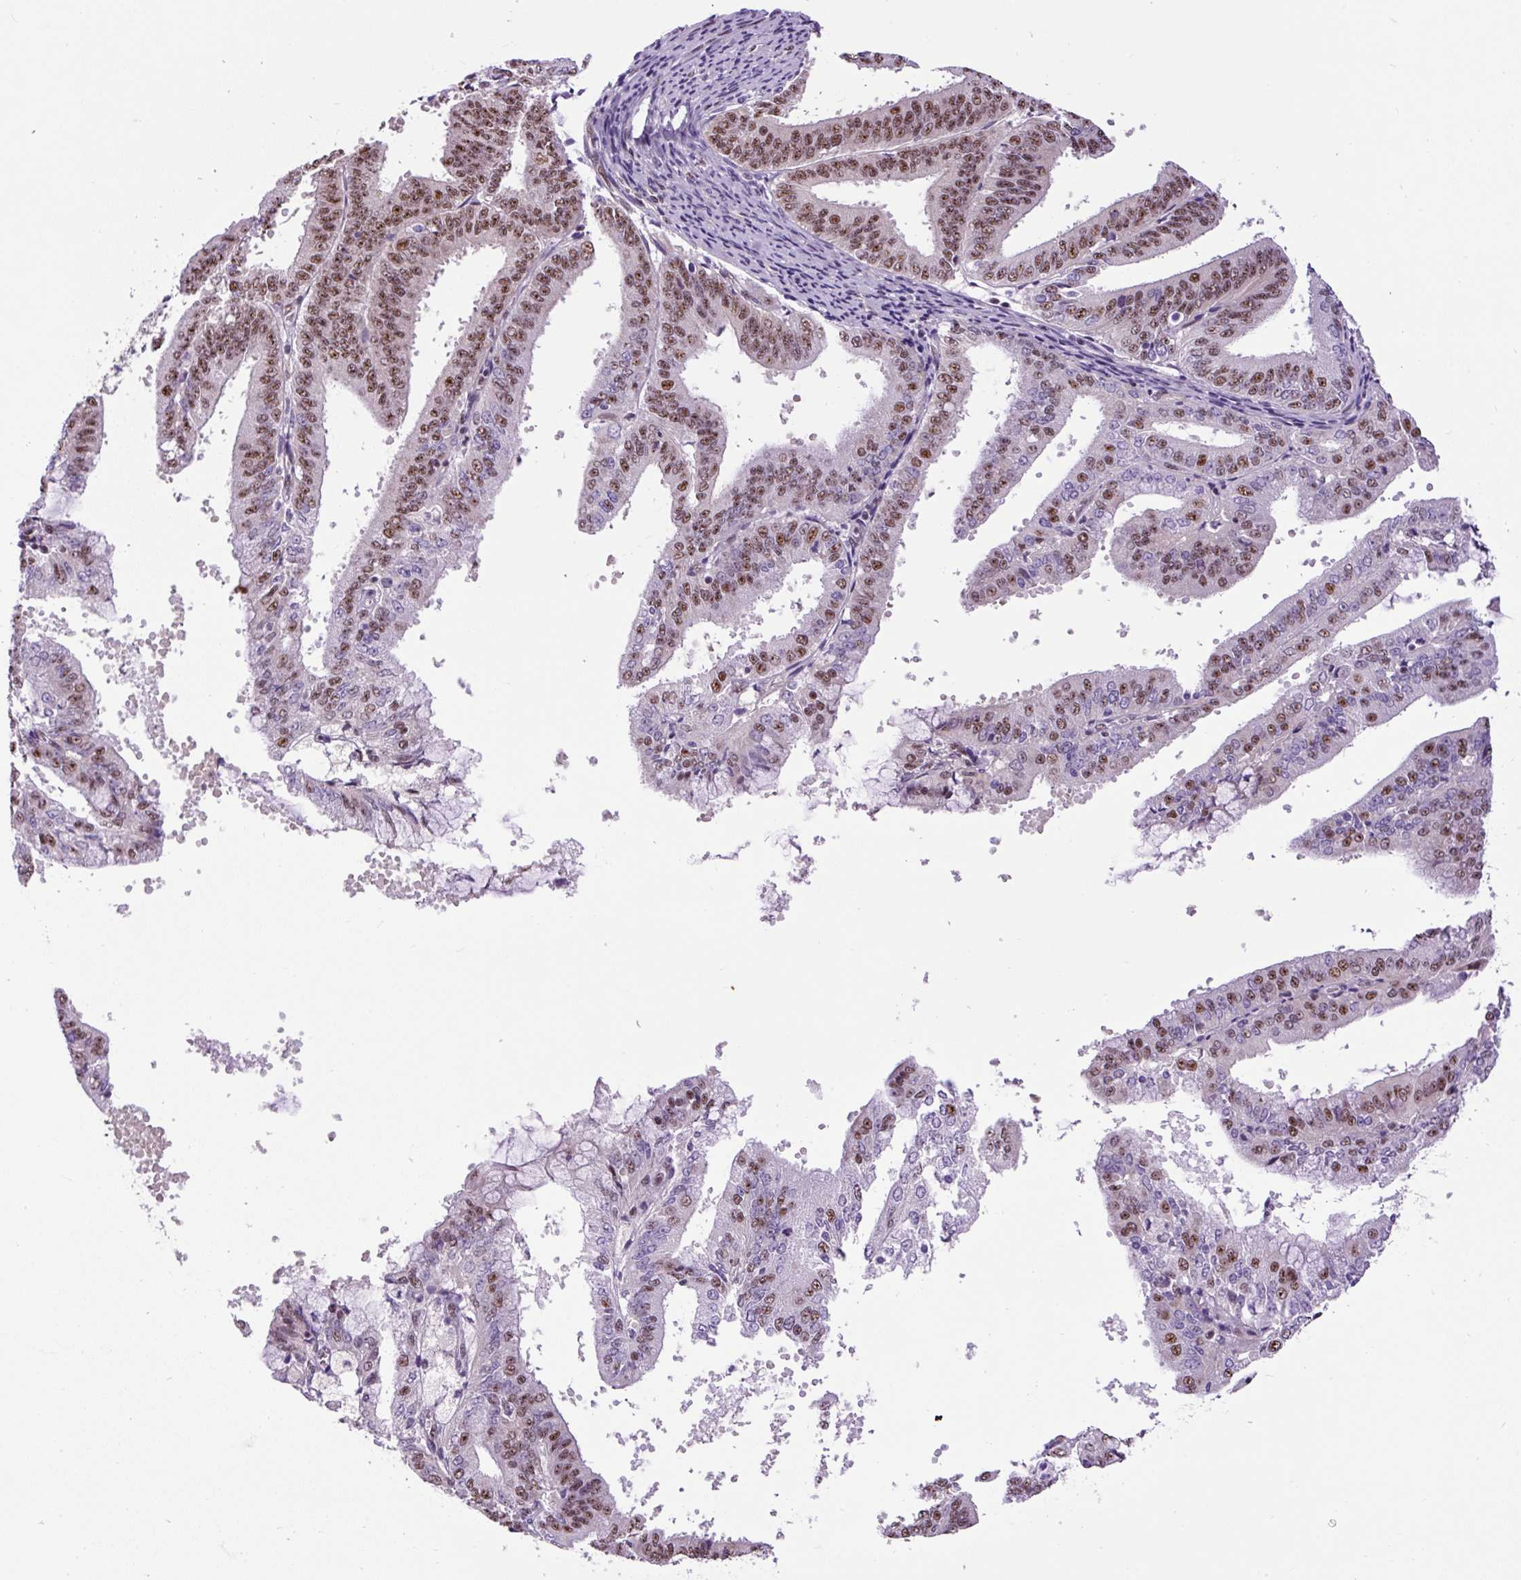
{"staining": {"intensity": "moderate", "quantity": "25%-75%", "location": "nuclear"}, "tissue": "endometrial cancer", "cell_type": "Tumor cells", "image_type": "cancer", "snomed": [{"axis": "morphology", "description": "Adenocarcinoma, NOS"}, {"axis": "topography", "description": "Endometrium"}], "caption": "The immunohistochemical stain highlights moderate nuclear expression in tumor cells of endometrial cancer tissue.", "gene": "SMC5", "patient": {"sex": "female", "age": 63}}